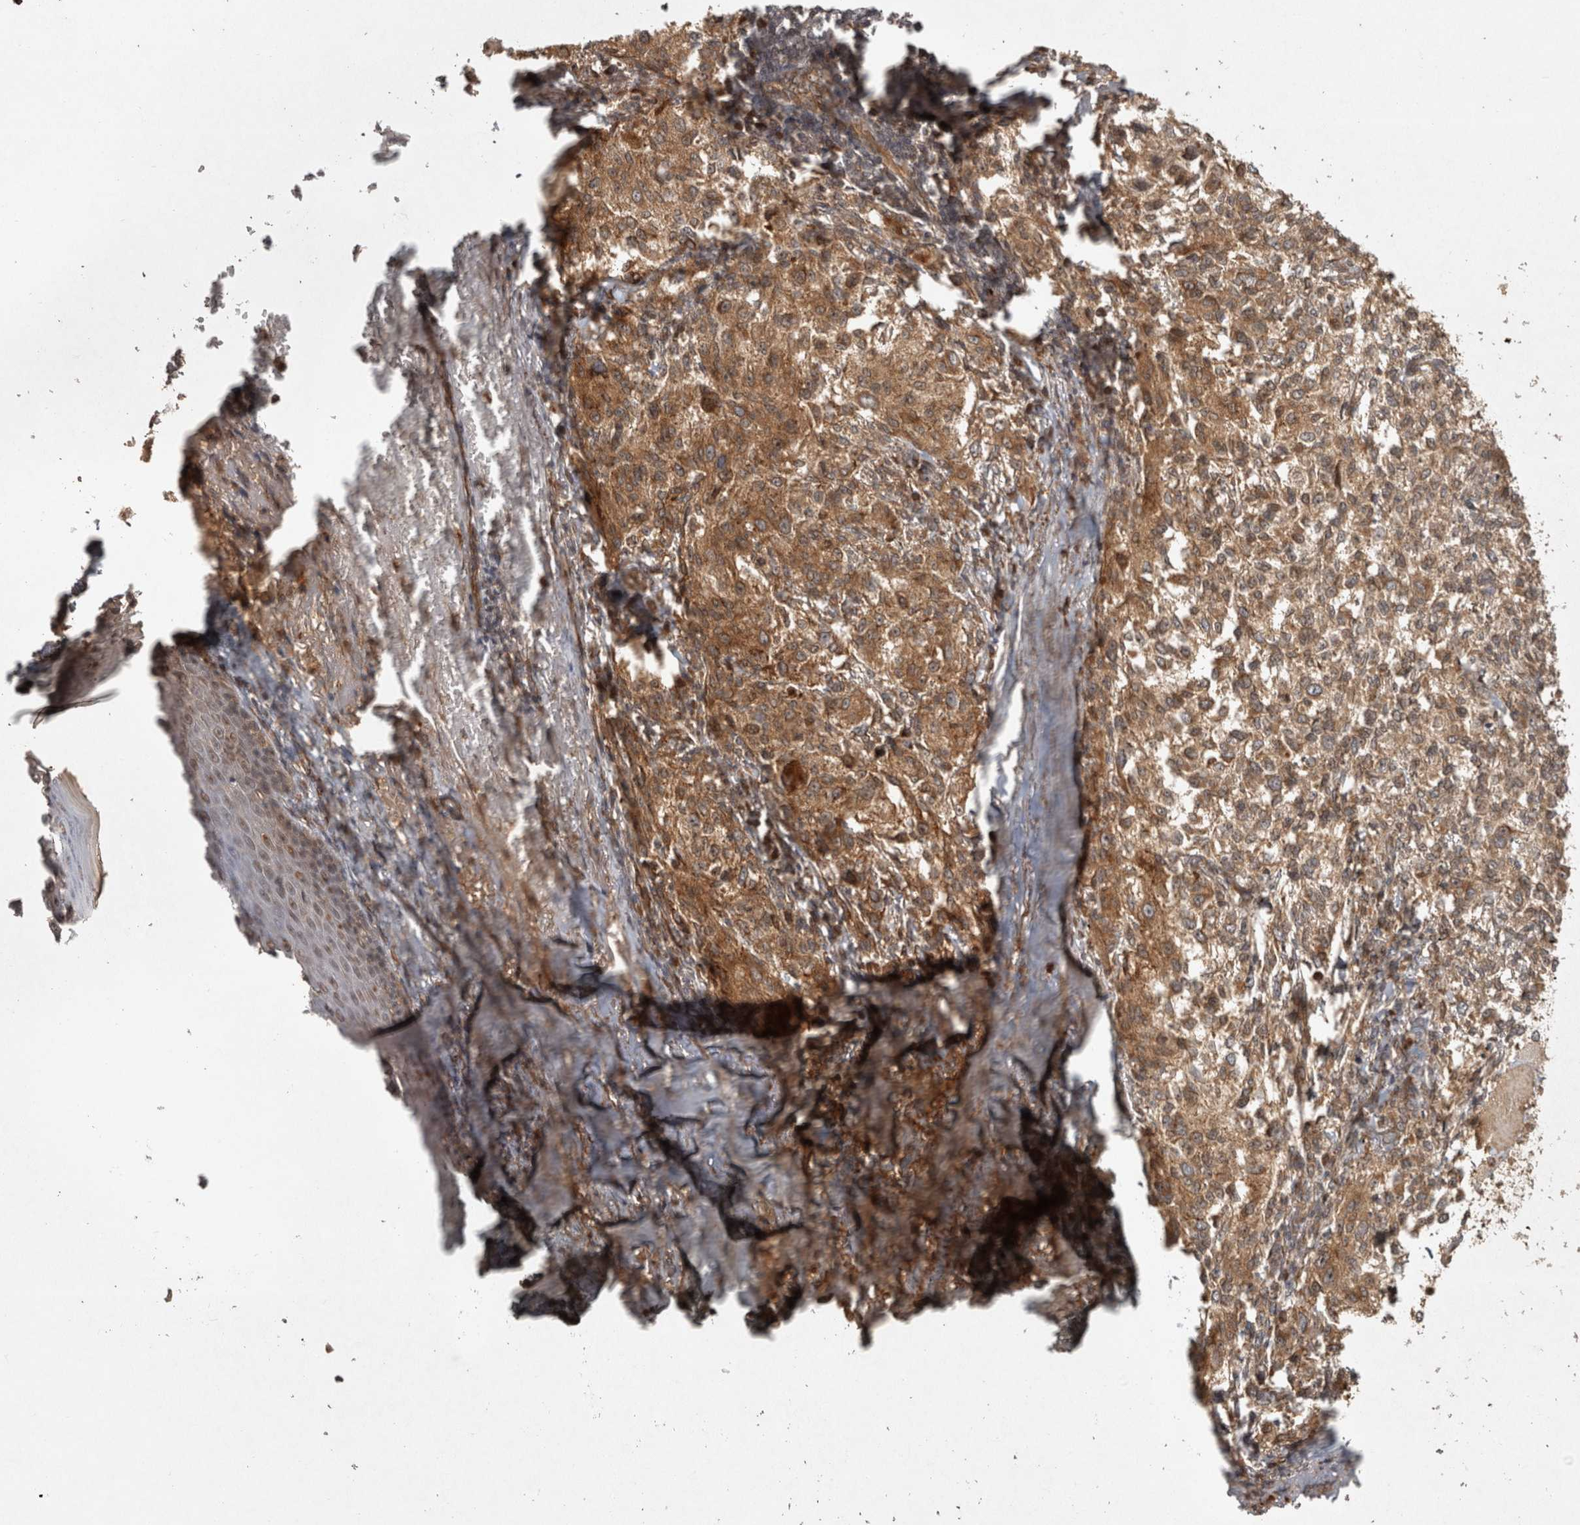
{"staining": {"intensity": "moderate", "quantity": ">75%", "location": "cytoplasmic/membranous"}, "tissue": "melanoma", "cell_type": "Tumor cells", "image_type": "cancer", "snomed": [{"axis": "morphology", "description": "Necrosis, NOS"}, {"axis": "morphology", "description": "Malignant melanoma, NOS"}, {"axis": "topography", "description": "Skin"}], "caption": "This is an image of immunohistochemistry (IHC) staining of melanoma, which shows moderate staining in the cytoplasmic/membranous of tumor cells.", "gene": "CAMSAP2", "patient": {"sex": "female", "age": 87}}